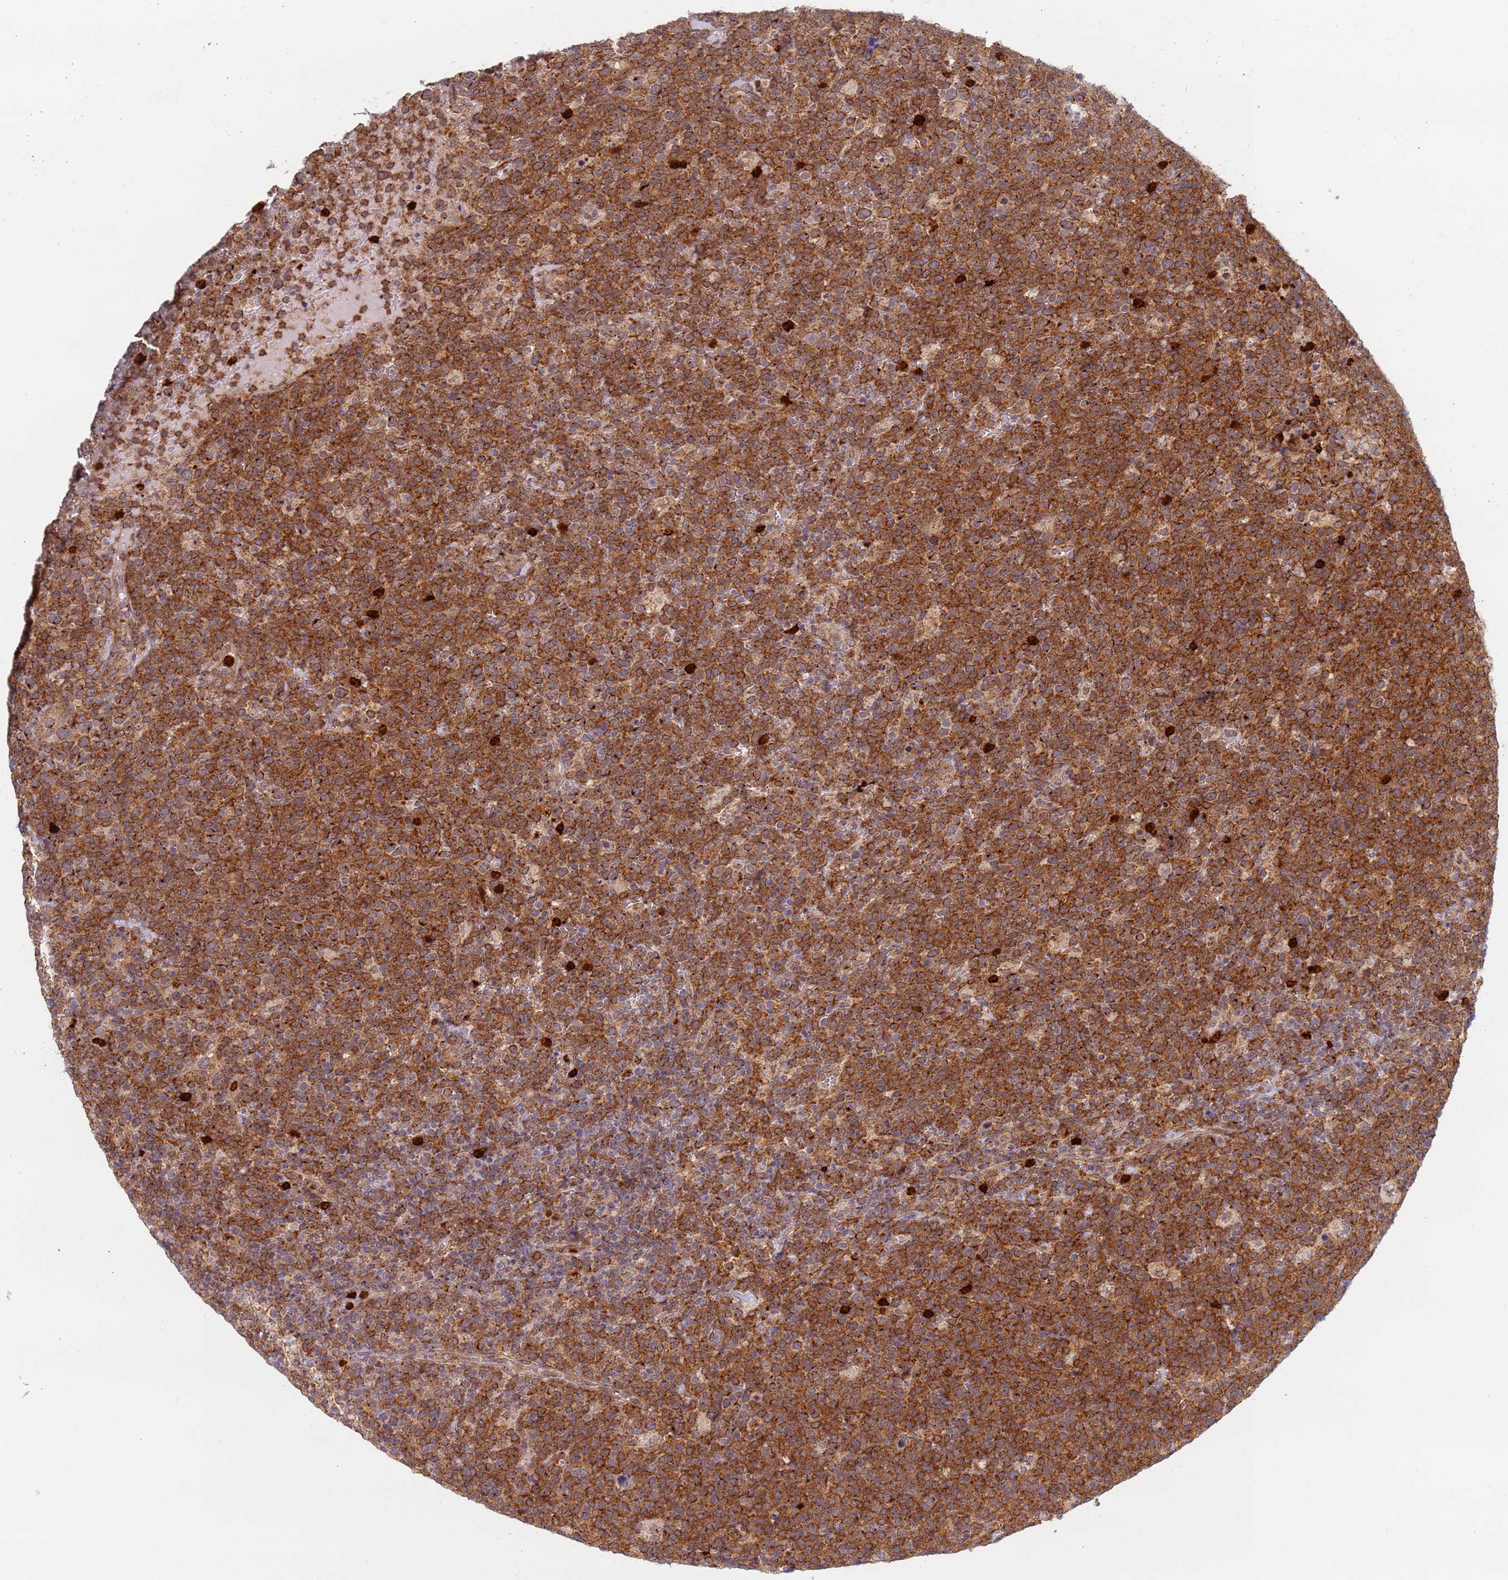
{"staining": {"intensity": "strong", "quantity": ">75%", "location": "cytoplasmic/membranous"}, "tissue": "lymphoma", "cell_type": "Tumor cells", "image_type": "cancer", "snomed": [{"axis": "morphology", "description": "Malignant lymphoma, non-Hodgkin's type, High grade"}, {"axis": "topography", "description": "Lymph node"}], "caption": "A brown stain highlights strong cytoplasmic/membranous positivity of a protein in lymphoma tumor cells. The staining was performed using DAB (3,3'-diaminobenzidine) to visualize the protein expression in brown, while the nuclei were stained in blue with hematoxylin (Magnification: 20x).", "gene": "CEP170", "patient": {"sex": "male", "age": 61}}